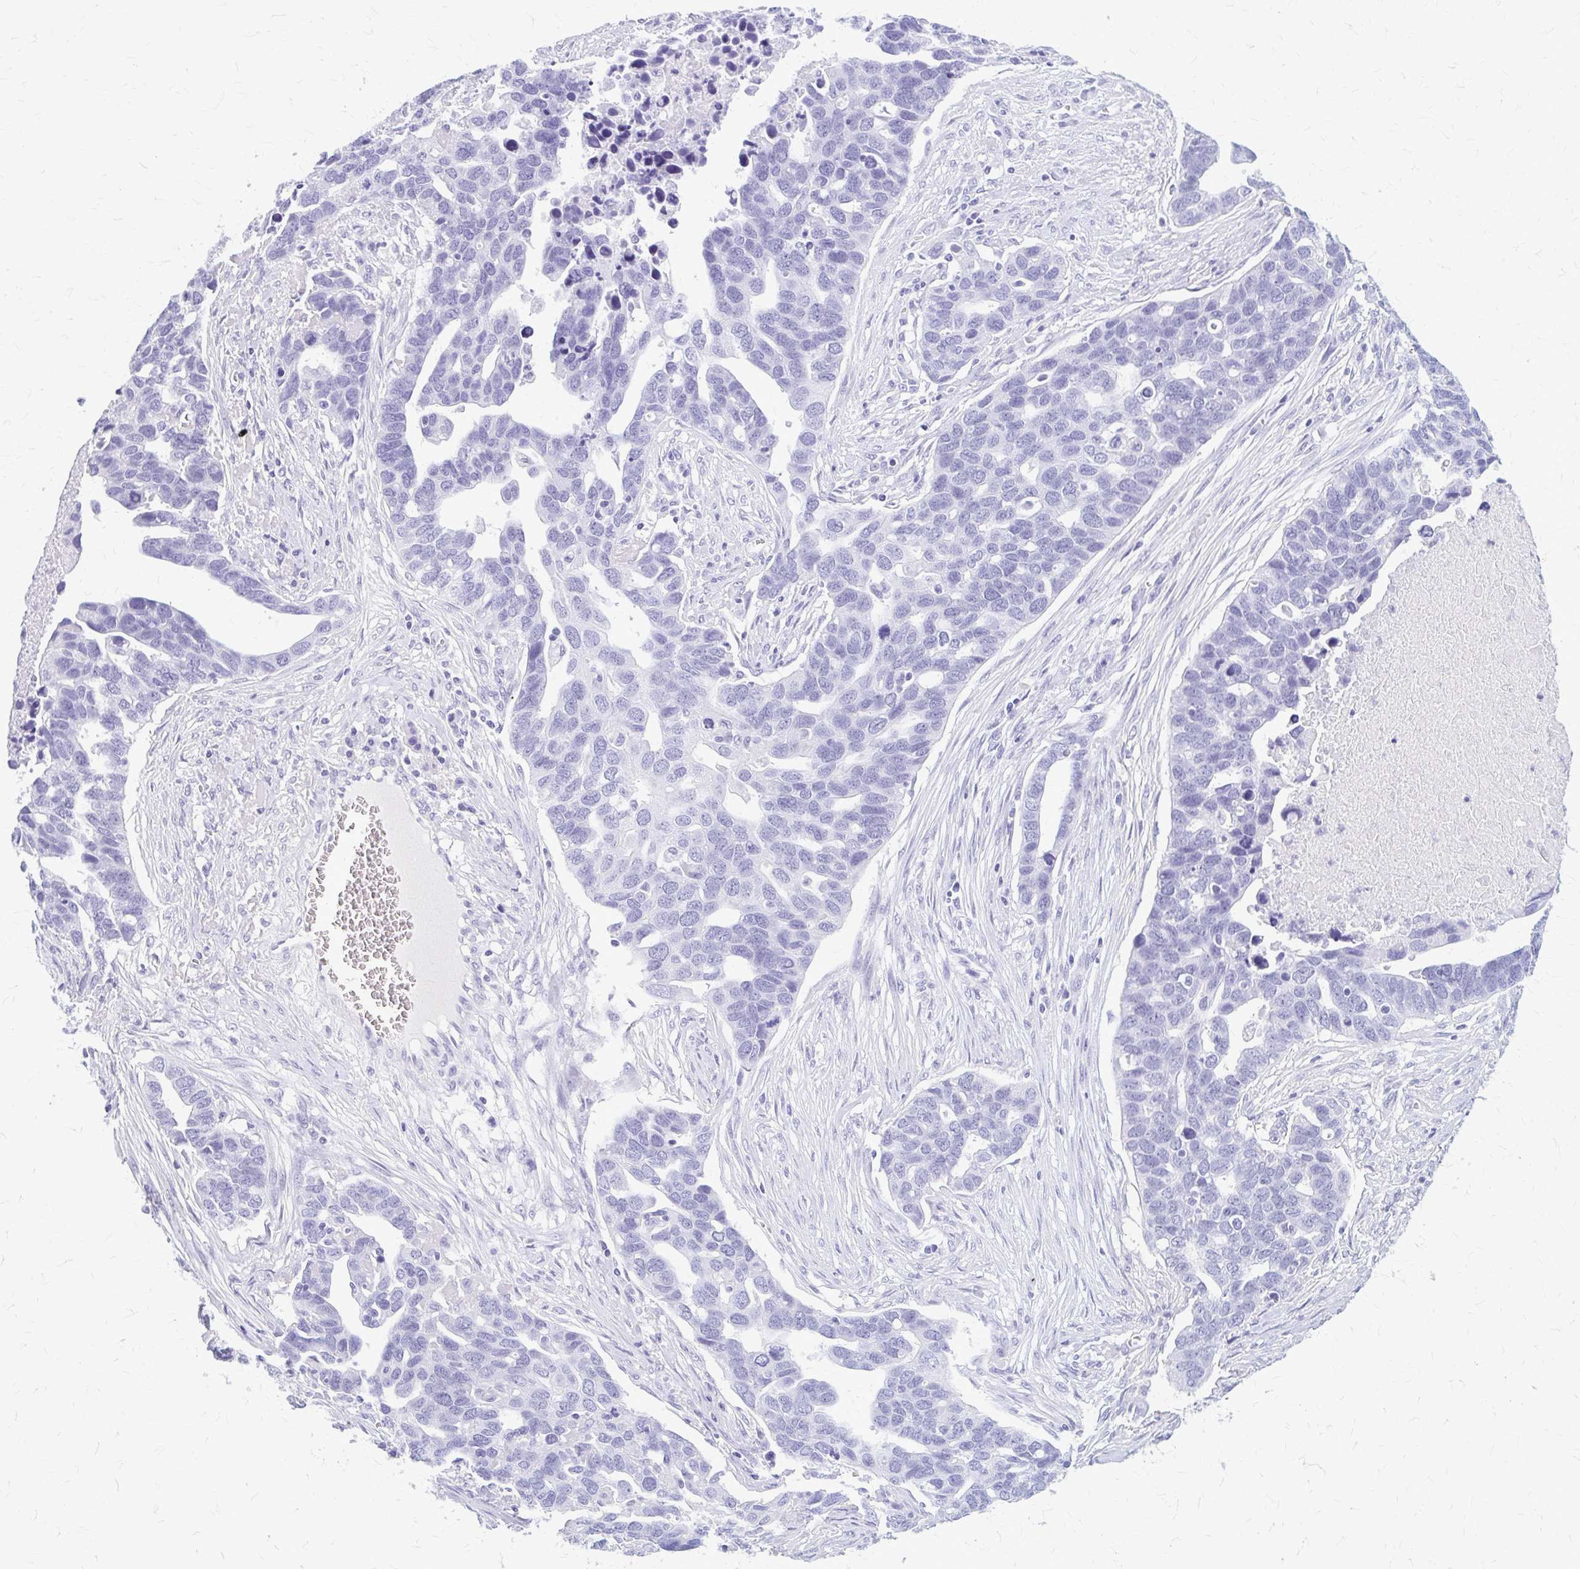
{"staining": {"intensity": "negative", "quantity": "none", "location": "none"}, "tissue": "ovarian cancer", "cell_type": "Tumor cells", "image_type": "cancer", "snomed": [{"axis": "morphology", "description": "Cystadenocarcinoma, serous, NOS"}, {"axis": "topography", "description": "Ovary"}], "caption": "An immunohistochemistry image of ovarian cancer (serous cystadenocarcinoma) is shown. There is no staining in tumor cells of ovarian cancer (serous cystadenocarcinoma).", "gene": "KLHDC7A", "patient": {"sex": "female", "age": 54}}